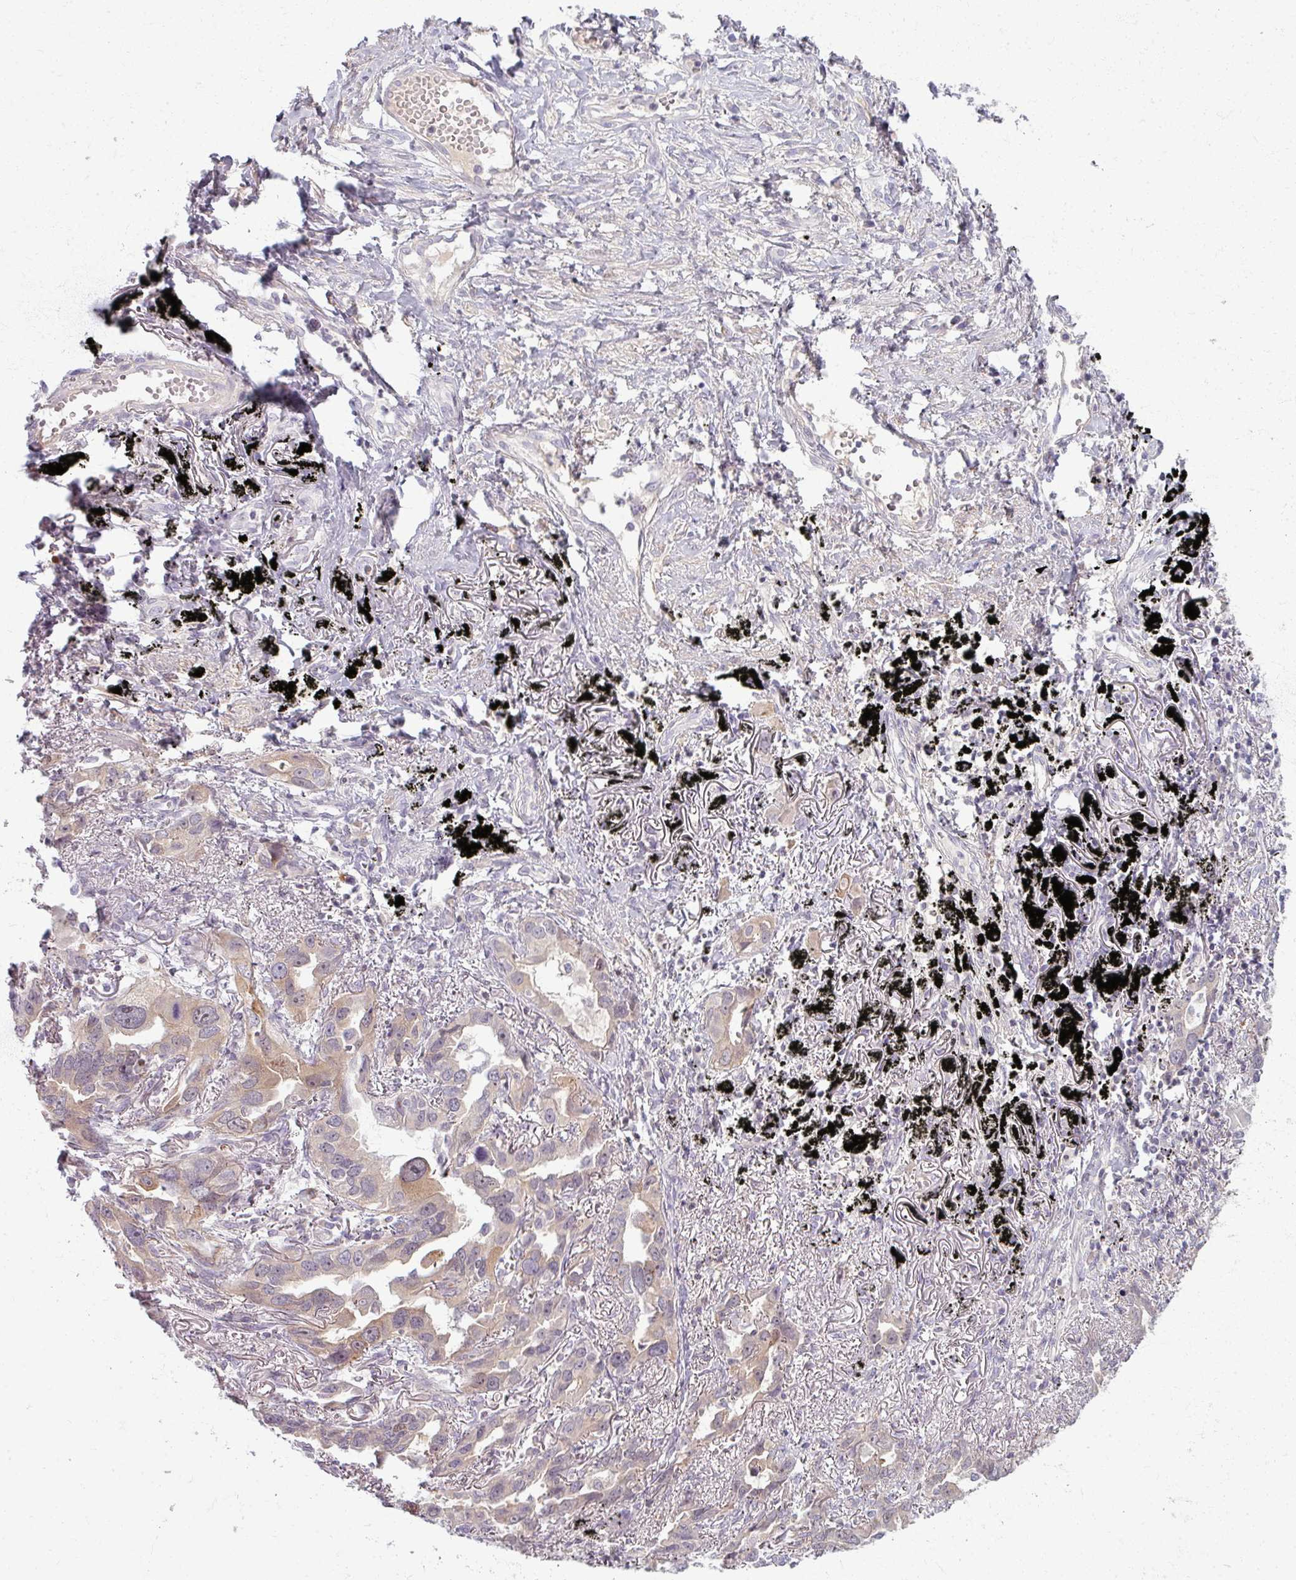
{"staining": {"intensity": "weak", "quantity": "<25%", "location": "cytoplasmic/membranous"}, "tissue": "lung cancer", "cell_type": "Tumor cells", "image_type": "cancer", "snomed": [{"axis": "morphology", "description": "Adenocarcinoma, NOS"}, {"axis": "topography", "description": "Lung"}], "caption": "Histopathology image shows no significant protein expression in tumor cells of lung cancer.", "gene": "TTLL7", "patient": {"sex": "male", "age": 67}}